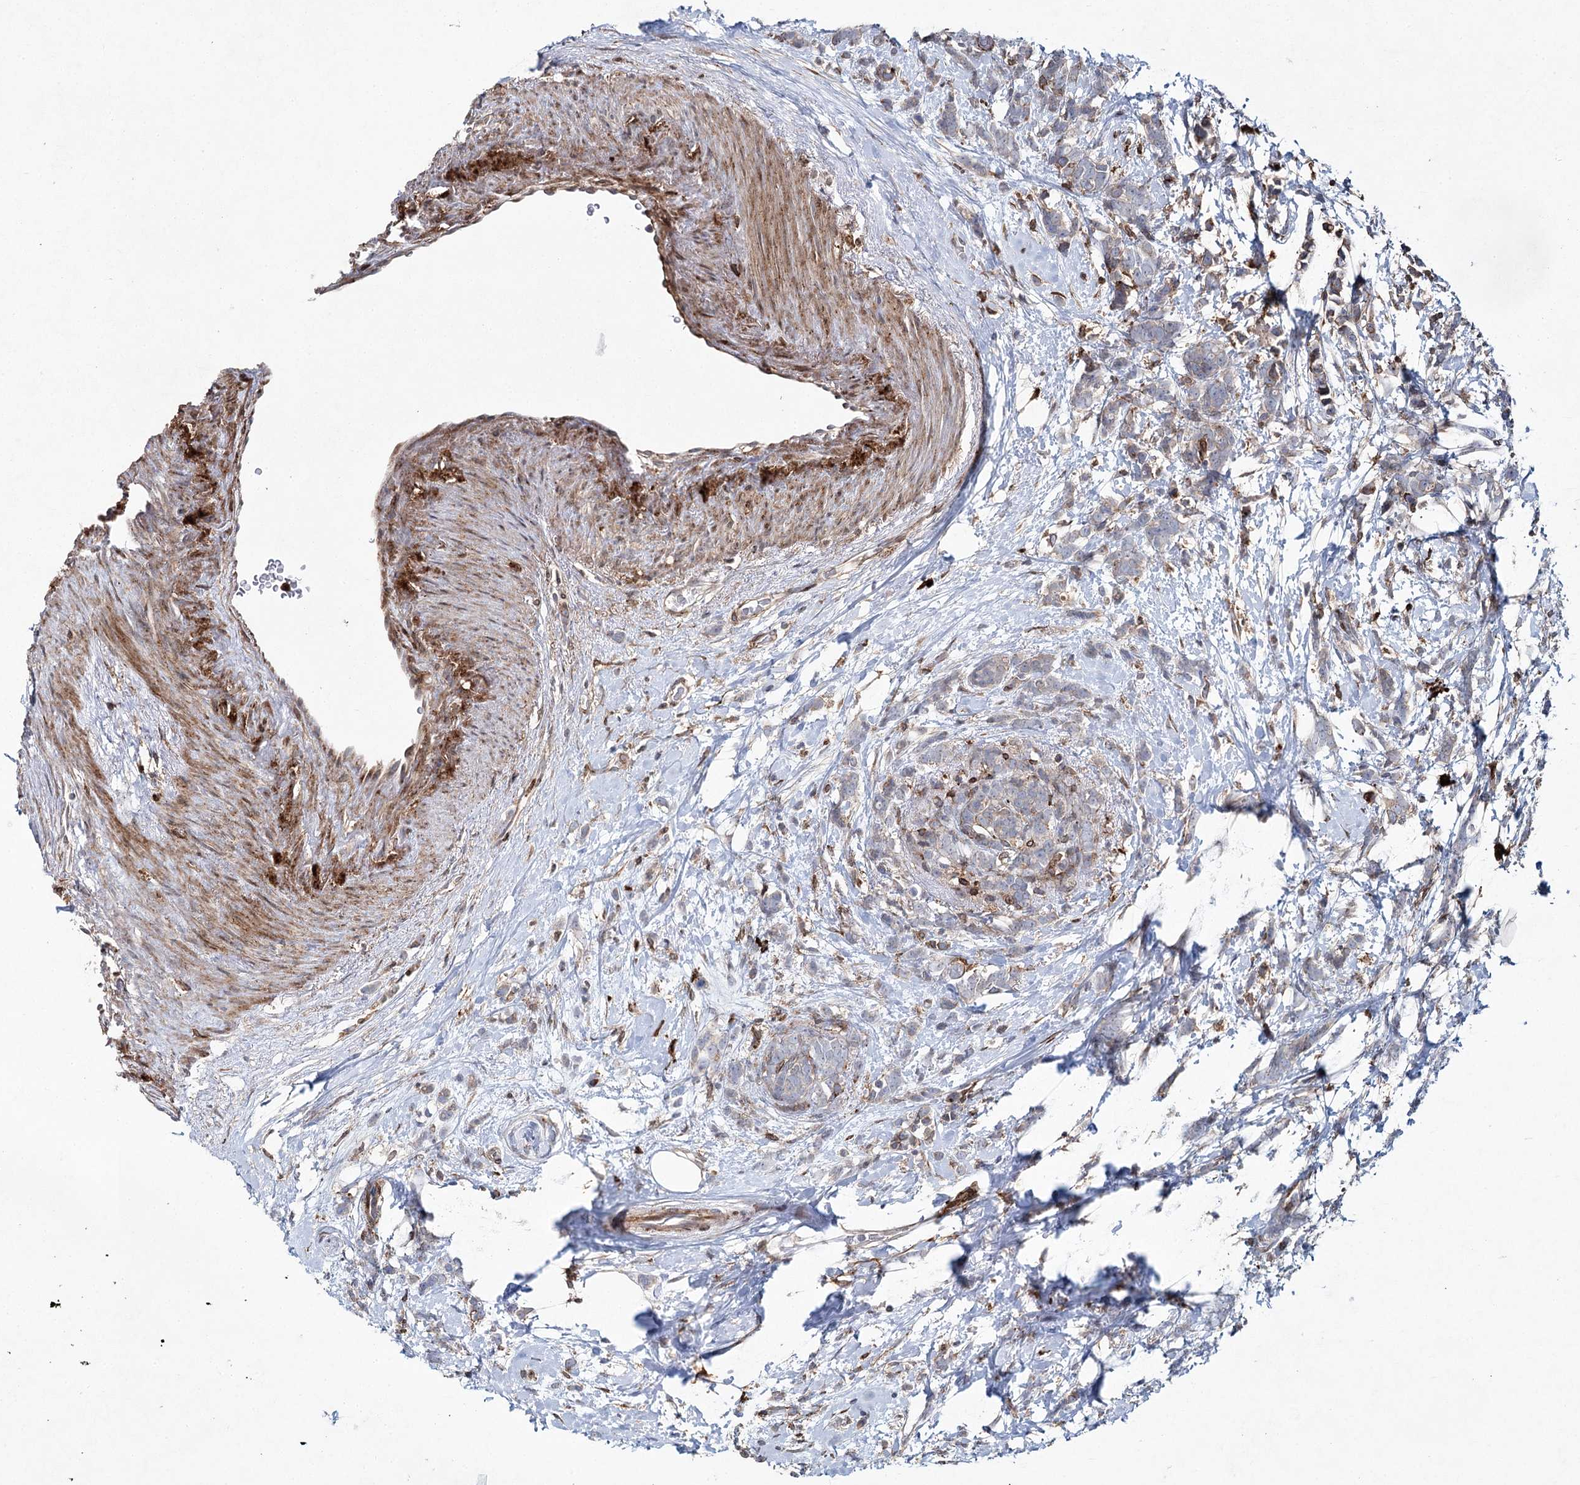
{"staining": {"intensity": "negative", "quantity": "none", "location": "none"}, "tissue": "breast cancer", "cell_type": "Tumor cells", "image_type": "cancer", "snomed": [{"axis": "morphology", "description": "Lobular carcinoma"}, {"axis": "topography", "description": "Breast"}], "caption": "Tumor cells show no significant staining in lobular carcinoma (breast). The staining was performed using DAB to visualize the protein expression in brown, while the nuclei were stained in blue with hematoxylin (Magnification: 20x).", "gene": "DCUN1D4", "patient": {"sex": "female", "age": 58}}